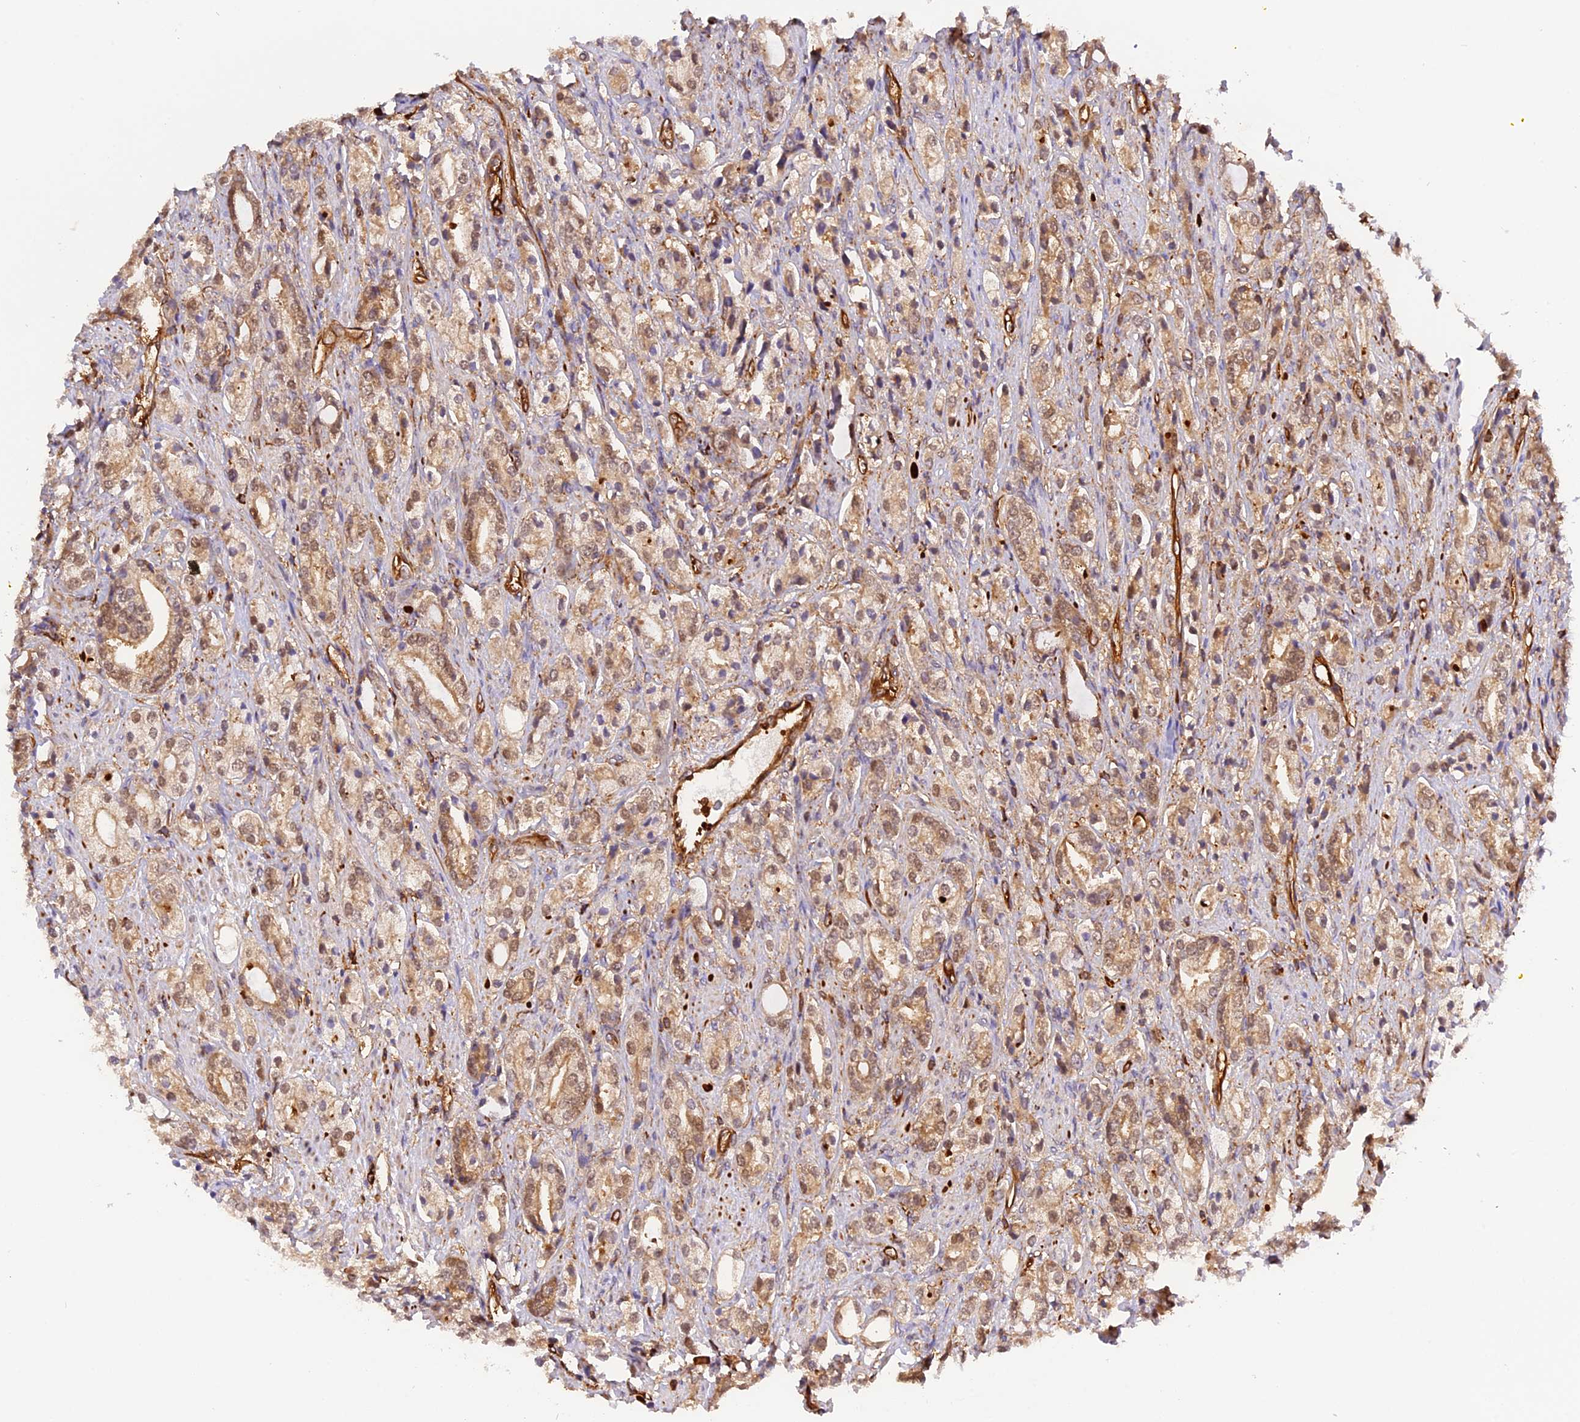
{"staining": {"intensity": "moderate", "quantity": ">75%", "location": "cytoplasmic/membranous,nuclear"}, "tissue": "prostate cancer", "cell_type": "Tumor cells", "image_type": "cancer", "snomed": [{"axis": "morphology", "description": "Adenocarcinoma, High grade"}, {"axis": "topography", "description": "Prostate"}], "caption": "IHC of prostate cancer demonstrates medium levels of moderate cytoplasmic/membranous and nuclear staining in about >75% of tumor cells. (Brightfield microscopy of DAB IHC at high magnification).", "gene": "C5orf22", "patient": {"sex": "male", "age": 50}}